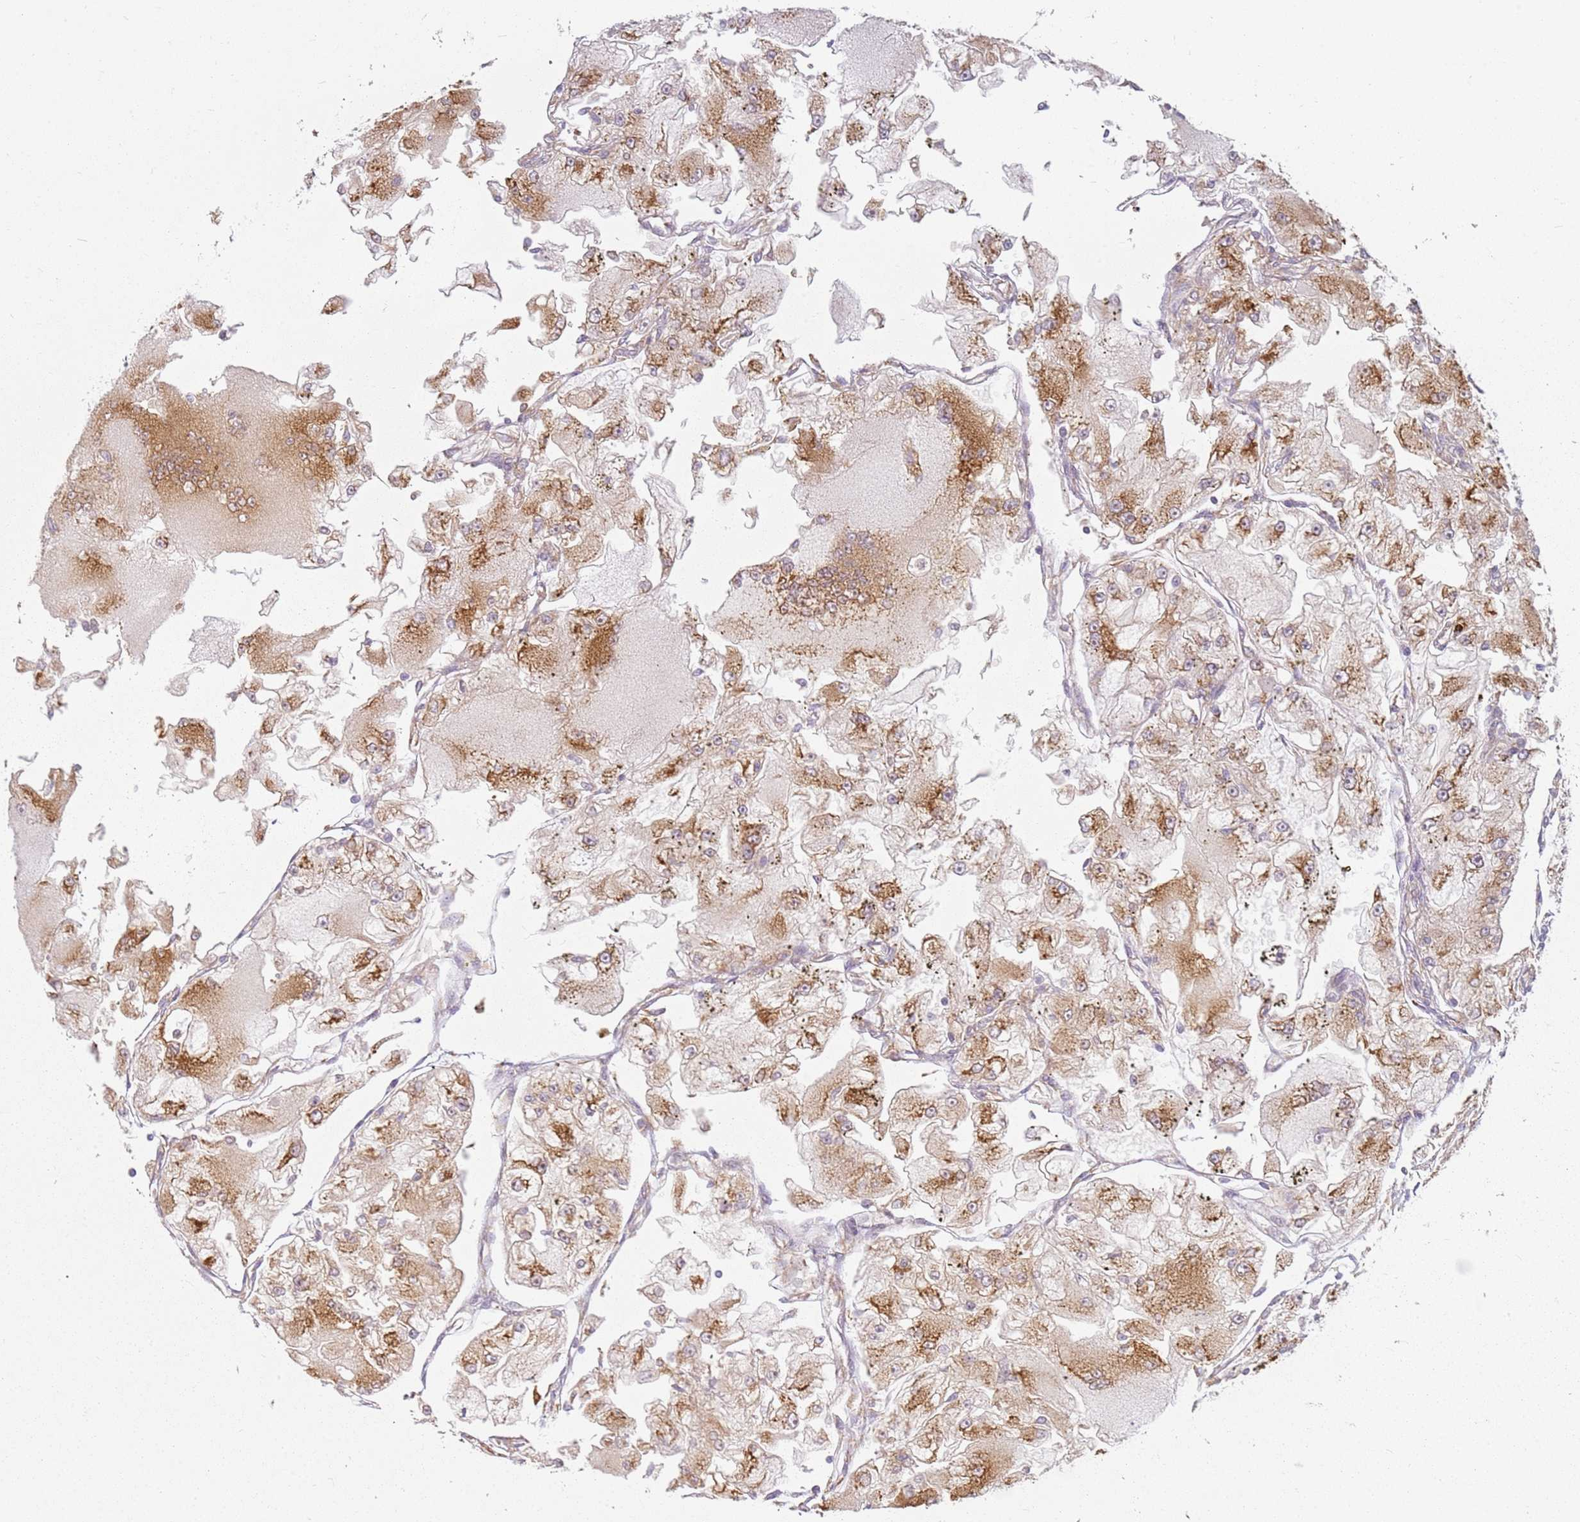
{"staining": {"intensity": "moderate", "quantity": ">75%", "location": "cytoplasmic/membranous"}, "tissue": "renal cancer", "cell_type": "Tumor cells", "image_type": "cancer", "snomed": [{"axis": "morphology", "description": "Adenocarcinoma, NOS"}, {"axis": "topography", "description": "Kidney"}], "caption": "IHC of renal cancer demonstrates medium levels of moderate cytoplasmic/membranous positivity in approximately >75% of tumor cells.", "gene": "RPS28", "patient": {"sex": "female", "age": 72}}